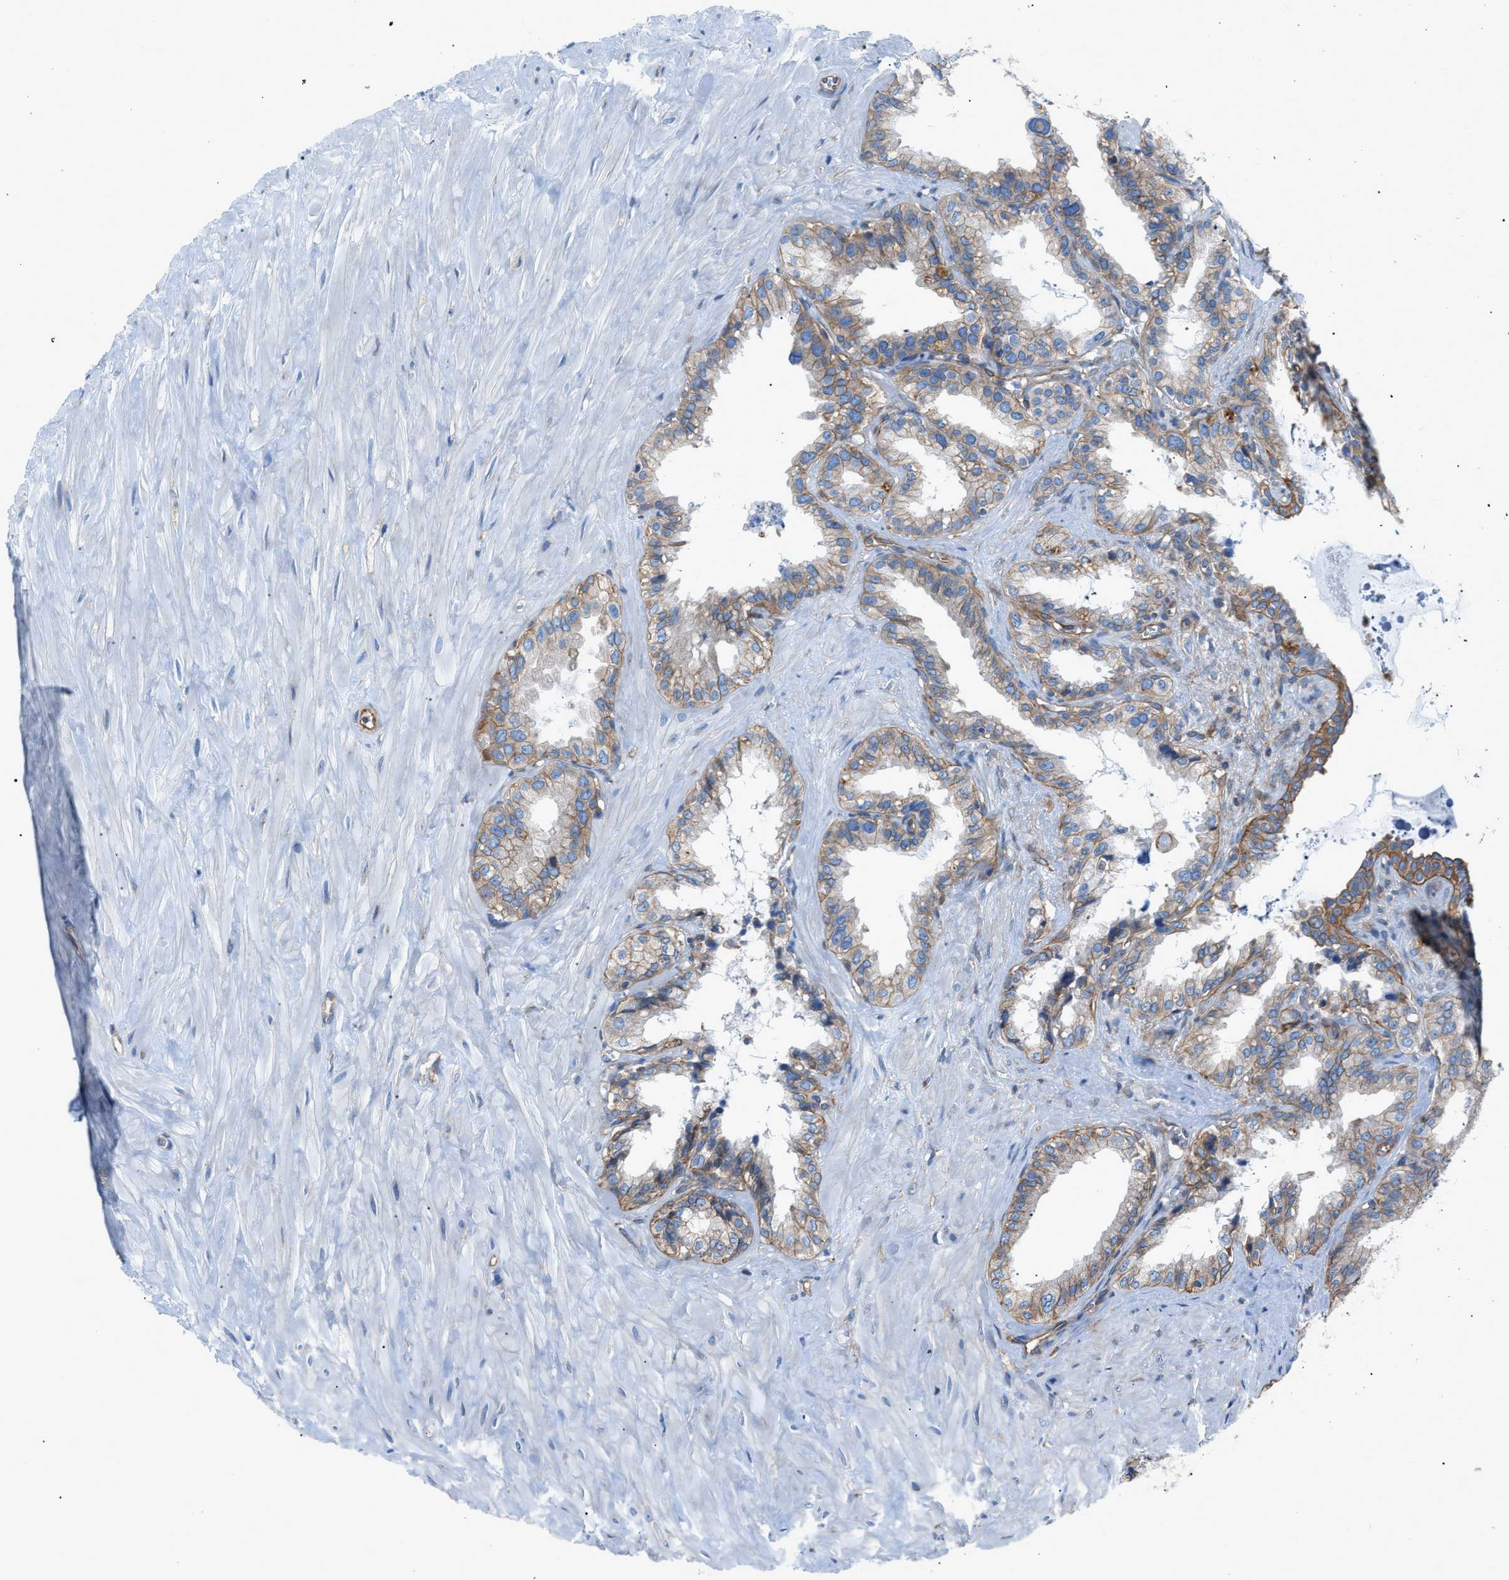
{"staining": {"intensity": "moderate", "quantity": "25%-75%", "location": "cytoplasmic/membranous"}, "tissue": "seminal vesicle", "cell_type": "Glandular cells", "image_type": "normal", "snomed": [{"axis": "morphology", "description": "Normal tissue, NOS"}, {"axis": "topography", "description": "Seminal veicle"}], "caption": "IHC (DAB (3,3'-diaminobenzidine)) staining of benign human seminal vesicle demonstrates moderate cytoplasmic/membranous protein expression in about 25%-75% of glandular cells.", "gene": "DMAC1", "patient": {"sex": "male", "age": 64}}